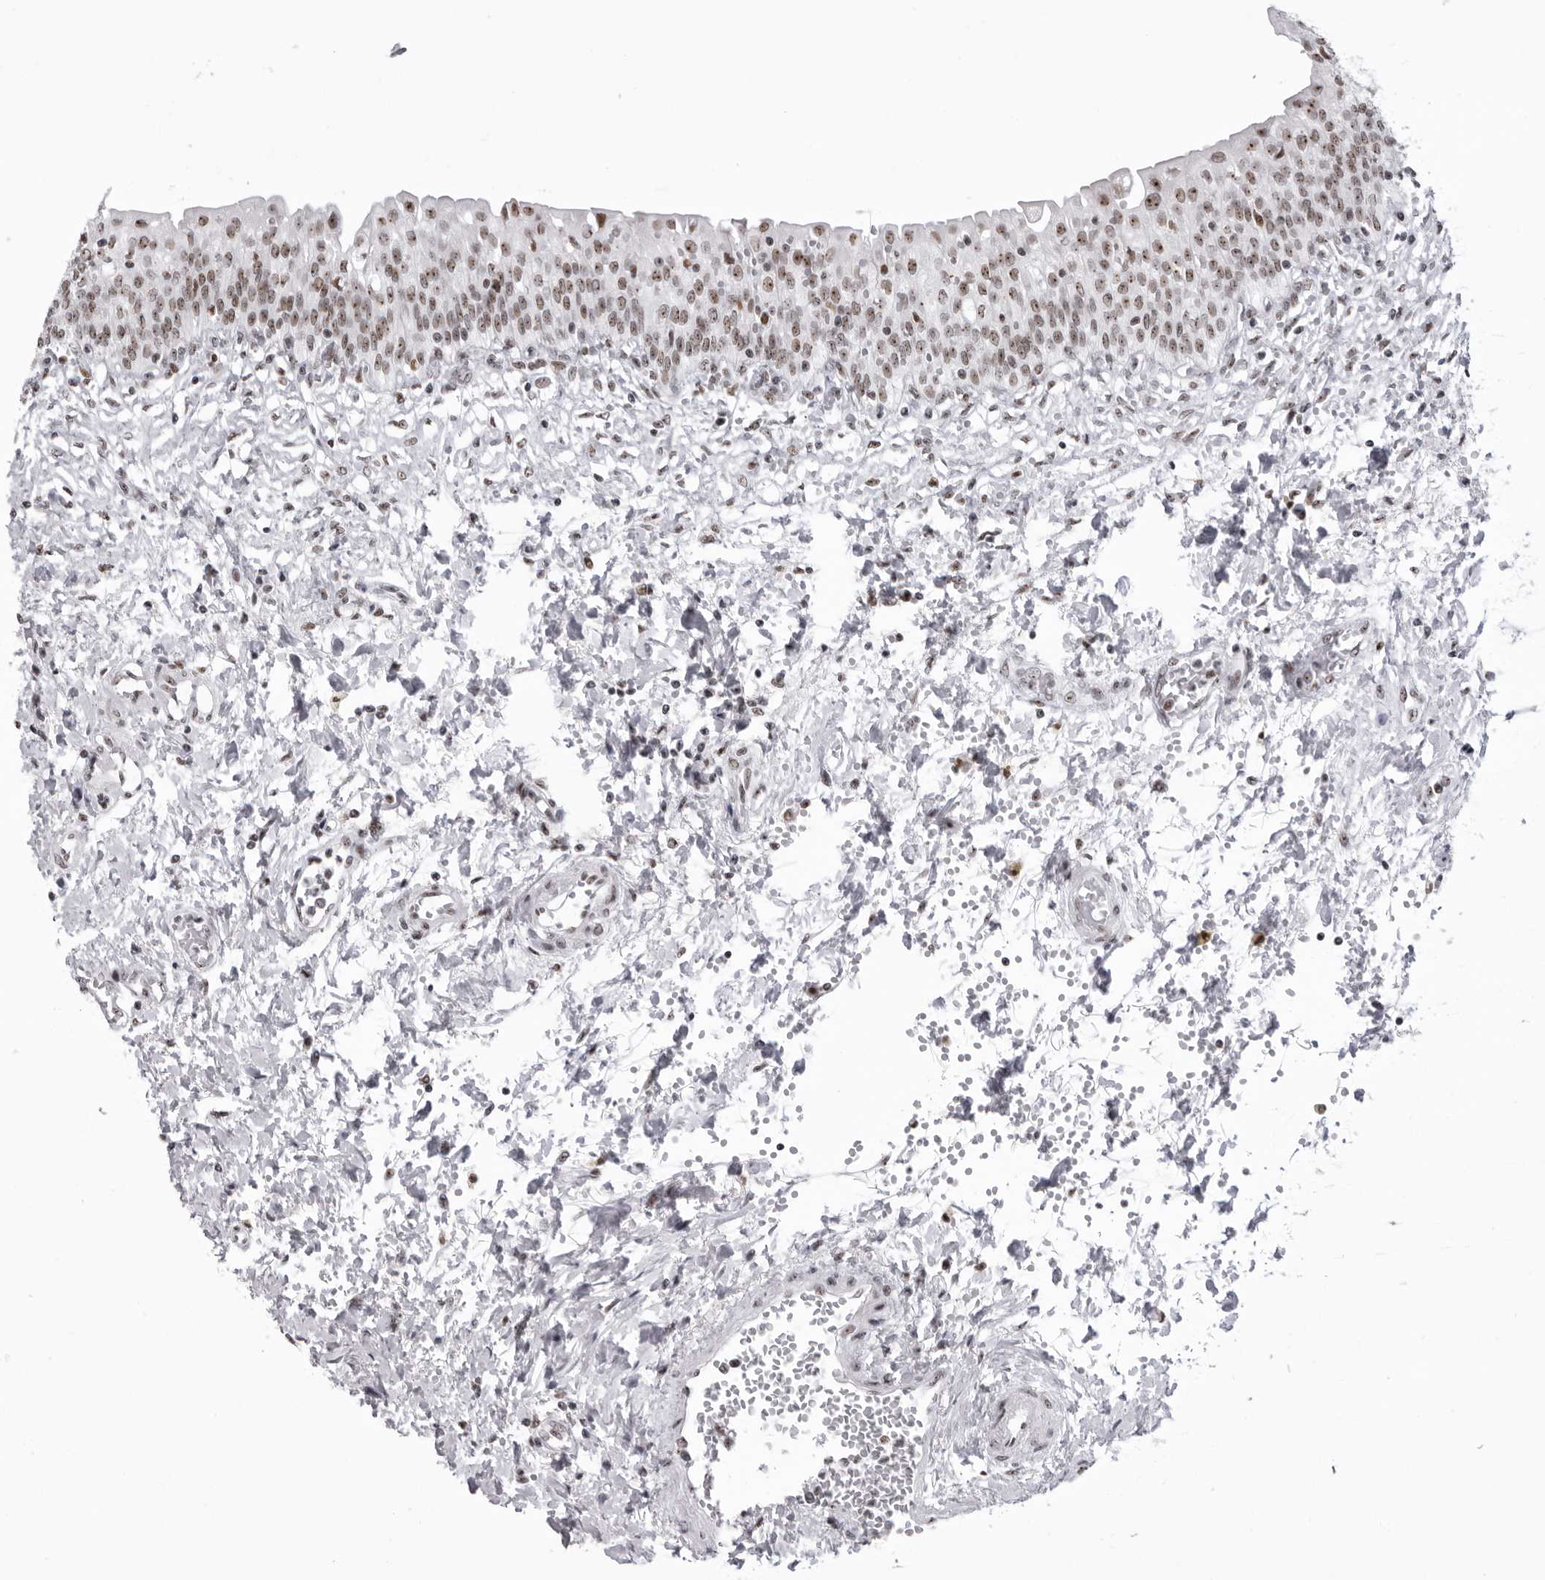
{"staining": {"intensity": "strong", "quantity": ">75%", "location": "nuclear"}, "tissue": "urinary bladder", "cell_type": "Urothelial cells", "image_type": "normal", "snomed": [{"axis": "morphology", "description": "Normal tissue, NOS"}, {"axis": "topography", "description": "Urinary bladder"}], "caption": "Immunohistochemistry (IHC) staining of normal urinary bladder, which exhibits high levels of strong nuclear positivity in about >75% of urothelial cells indicating strong nuclear protein positivity. The staining was performed using DAB (brown) for protein detection and nuclei were counterstained in hematoxylin (blue).", "gene": "DHX9", "patient": {"sex": "male", "age": 55}}